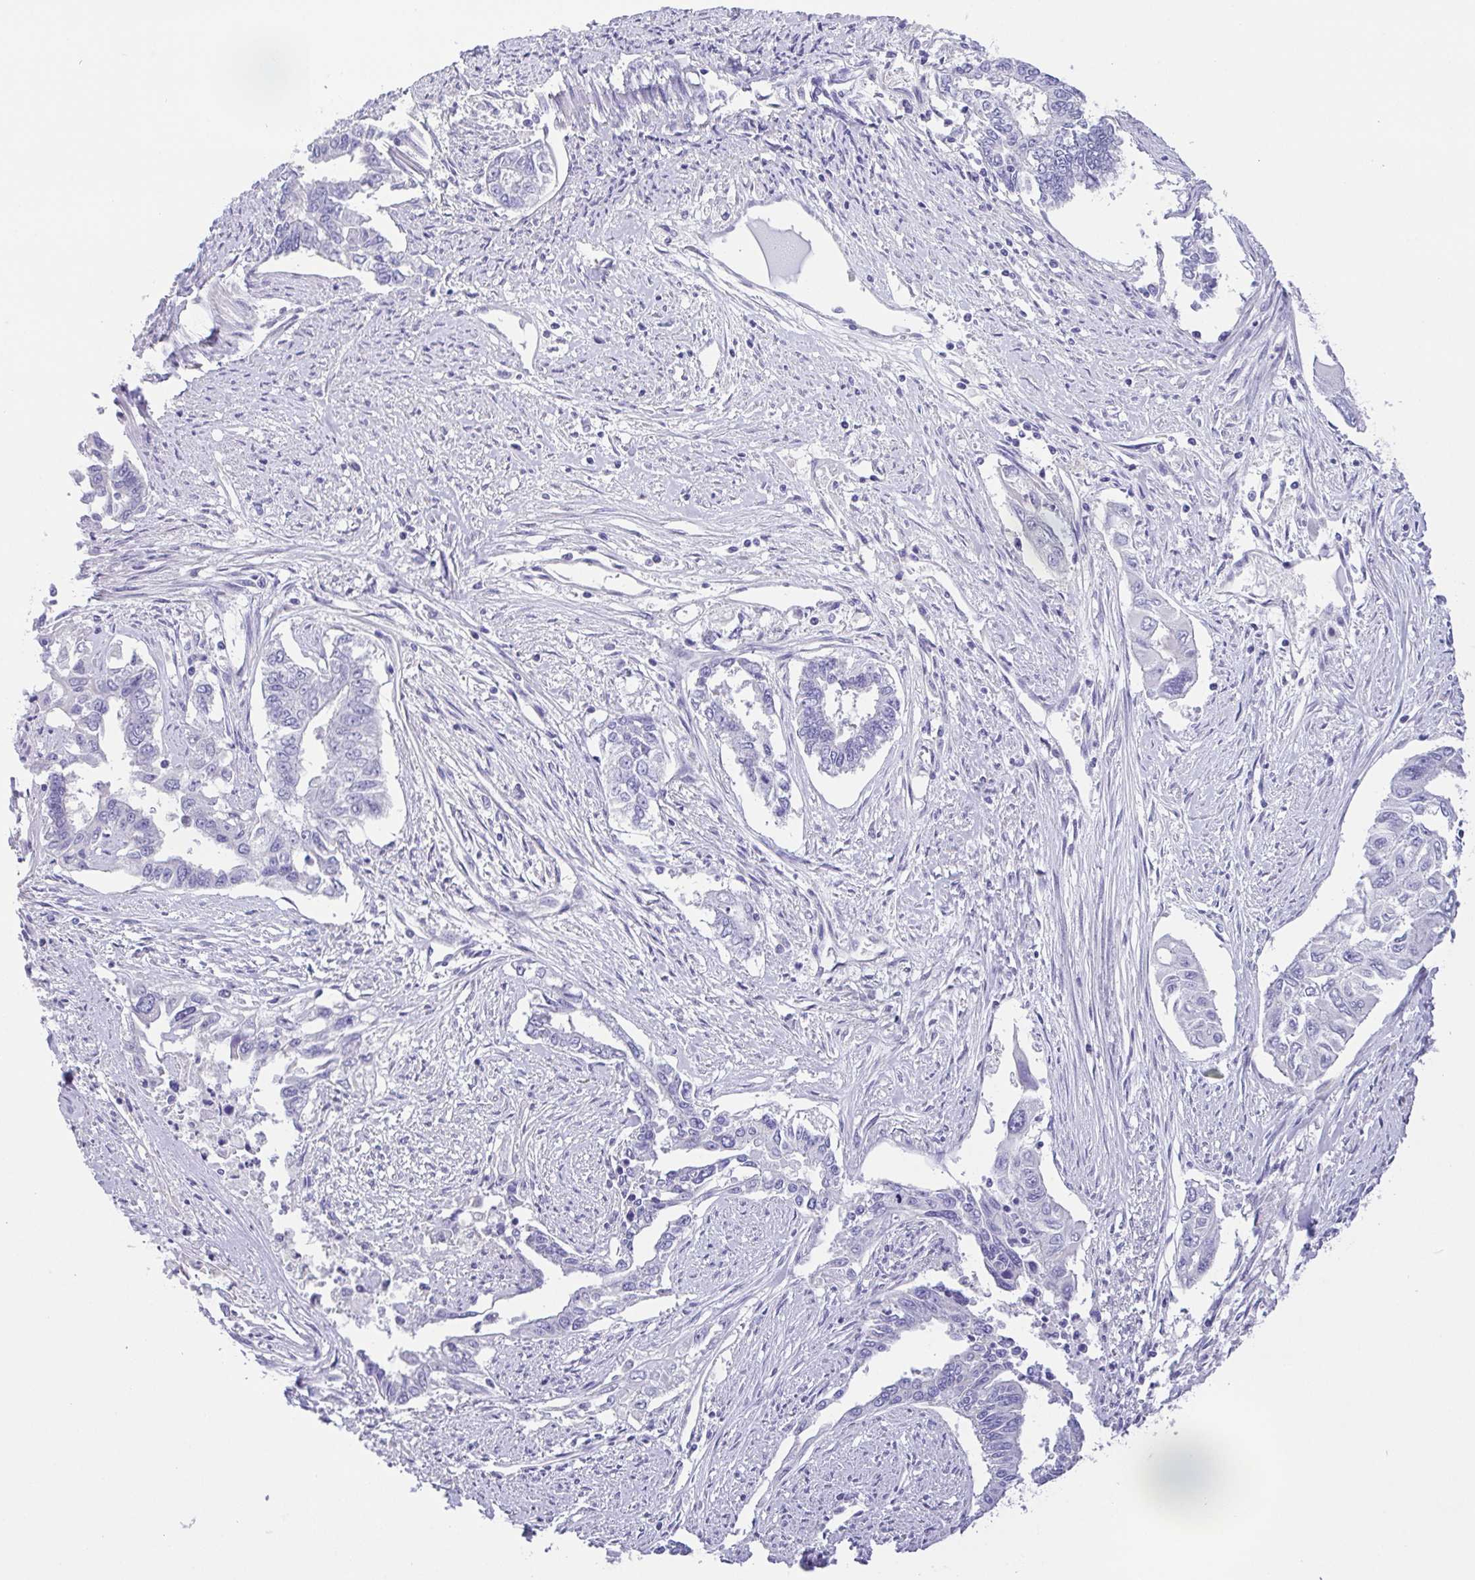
{"staining": {"intensity": "negative", "quantity": "none", "location": "none"}, "tissue": "endometrial cancer", "cell_type": "Tumor cells", "image_type": "cancer", "snomed": [{"axis": "morphology", "description": "Adenocarcinoma, NOS"}, {"axis": "topography", "description": "Uterus"}], "caption": "IHC histopathology image of endometrial adenocarcinoma stained for a protein (brown), which exhibits no staining in tumor cells.", "gene": "PKDREJ", "patient": {"sex": "female", "age": 59}}